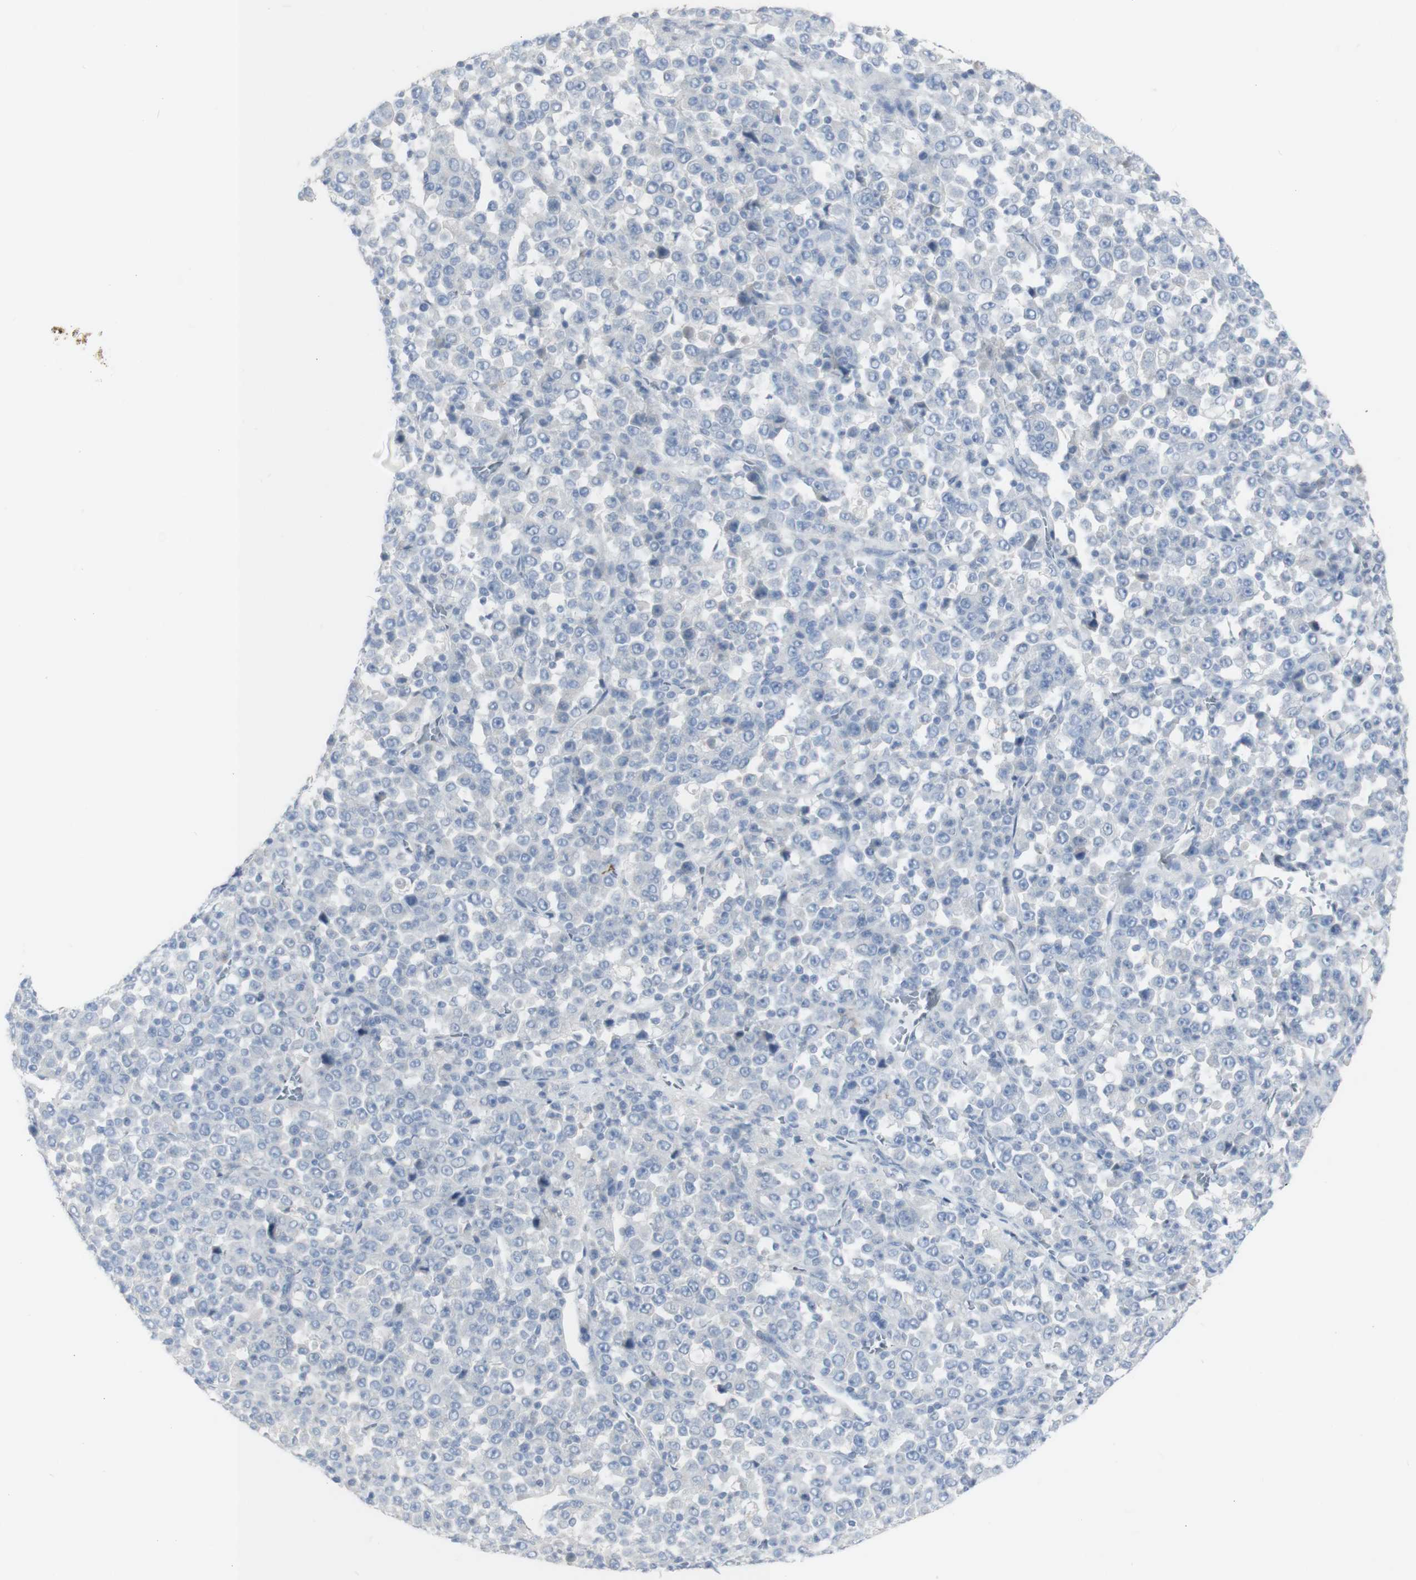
{"staining": {"intensity": "negative", "quantity": "none", "location": "none"}, "tissue": "stomach cancer", "cell_type": "Tumor cells", "image_type": "cancer", "snomed": [{"axis": "morphology", "description": "Normal tissue, NOS"}, {"axis": "morphology", "description": "Adenocarcinoma, NOS"}, {"axis": "topography", "description": "Stomach, upper"}, {"axis": "topography", "description": "Stomach"}], "caption": "Tumor cells are negative for brown protein staining in stomach cancer (adenocarcinoma). Brightfield microscopy of IHC stained with DAB (brown) and hematoxylin (blue), captured at high magnification.", "gene": "CD207", "patient": {"sex": "male", "age": 59}}